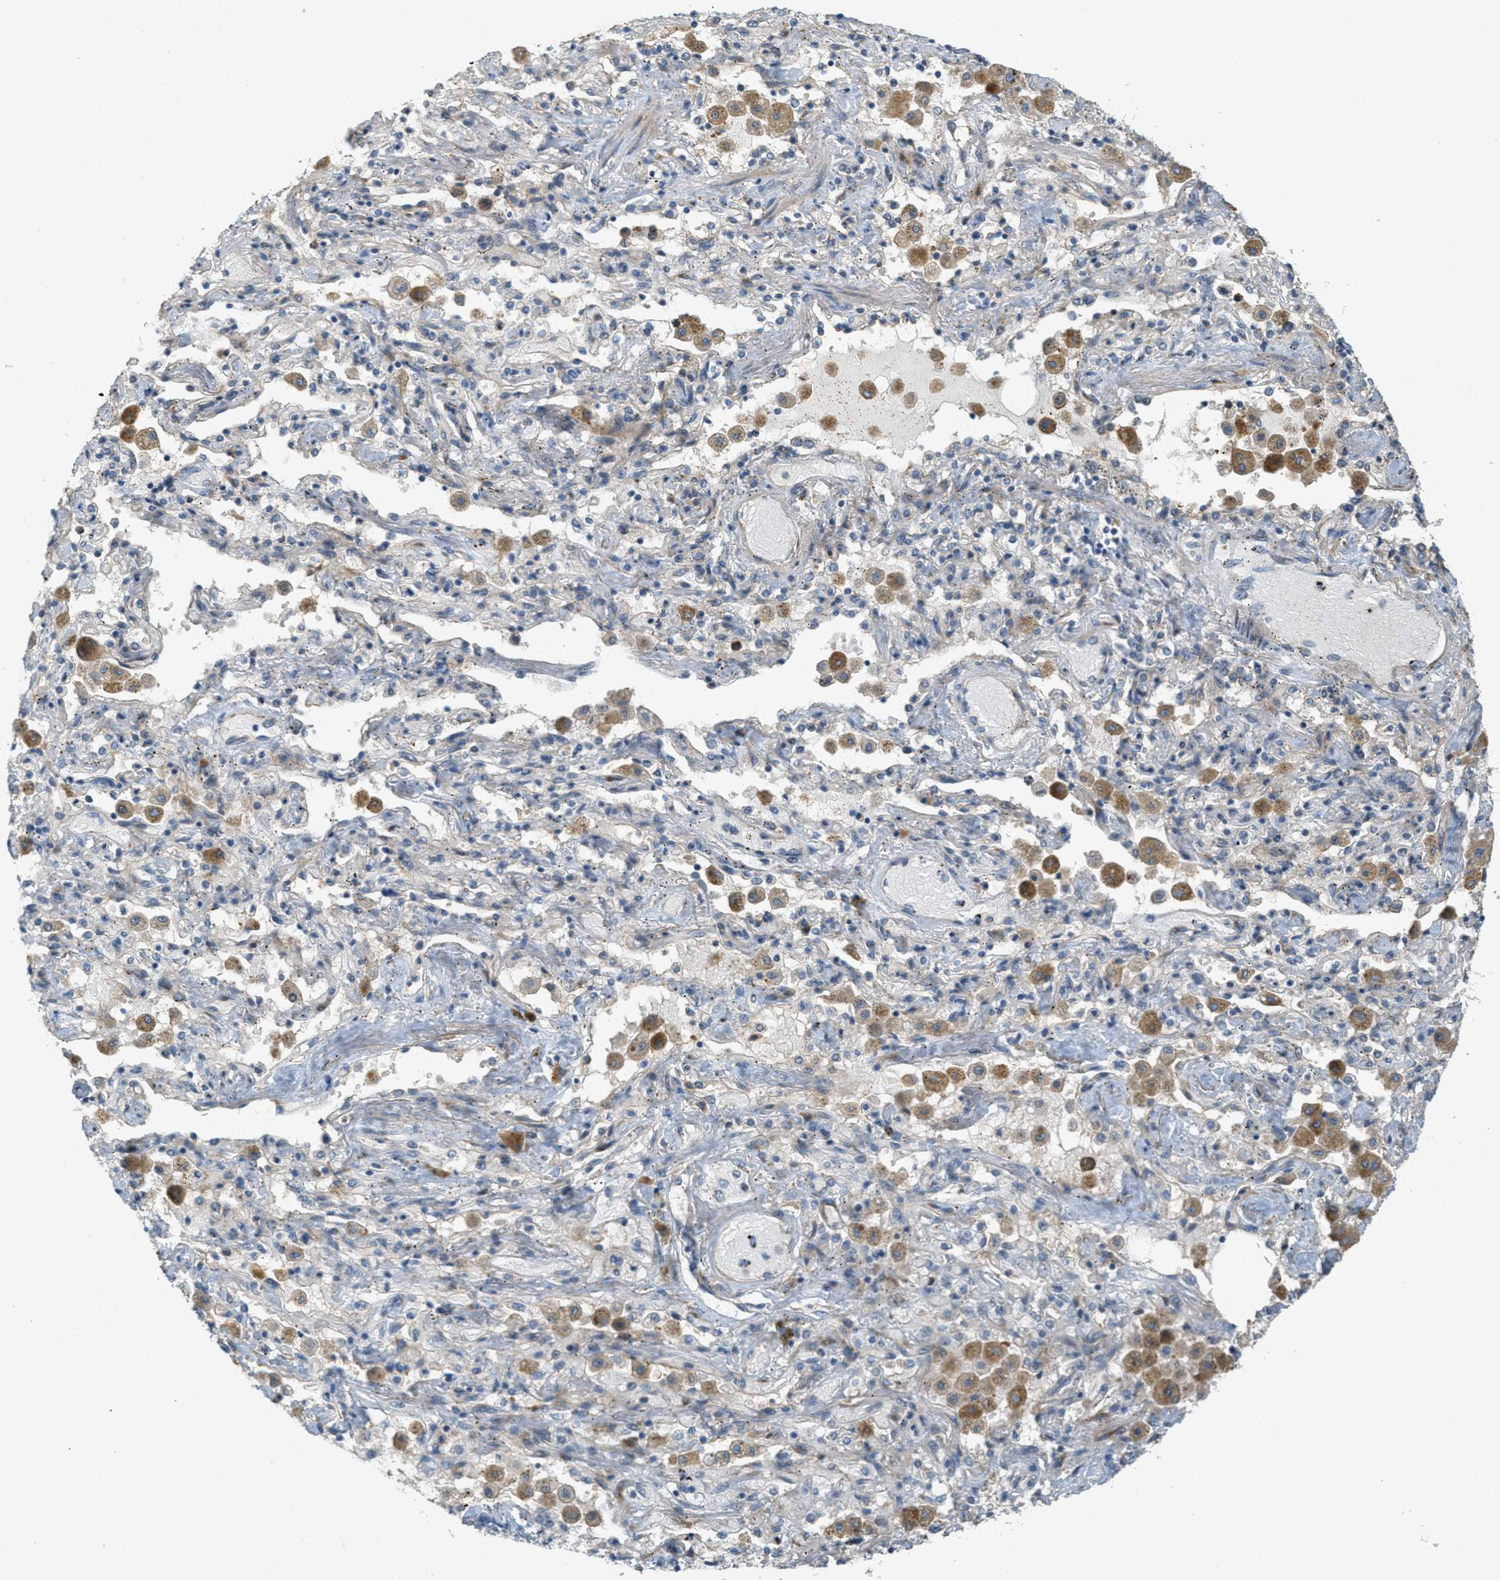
{"staining": {"intensity": "negative", "quantity": "none", "location": "none"}, "tissue": "lung cancer", "cell_type": "Tumor cells", "image_type": "cancer", "snomed": [{"axis": "morphology", "description": "Squamous cell carcinoma, NOS"}, {"axis": "topography", "description": "Lung"}], "caption": "A high-resolution micrograph shows immunohistochemistry (IHC) staining of lung squamous cell carcinoma, which demonstrates no significant positivity in tumor cells.", "gene": "ADCY5", "patient": {"sex": "female", "age": 47}}